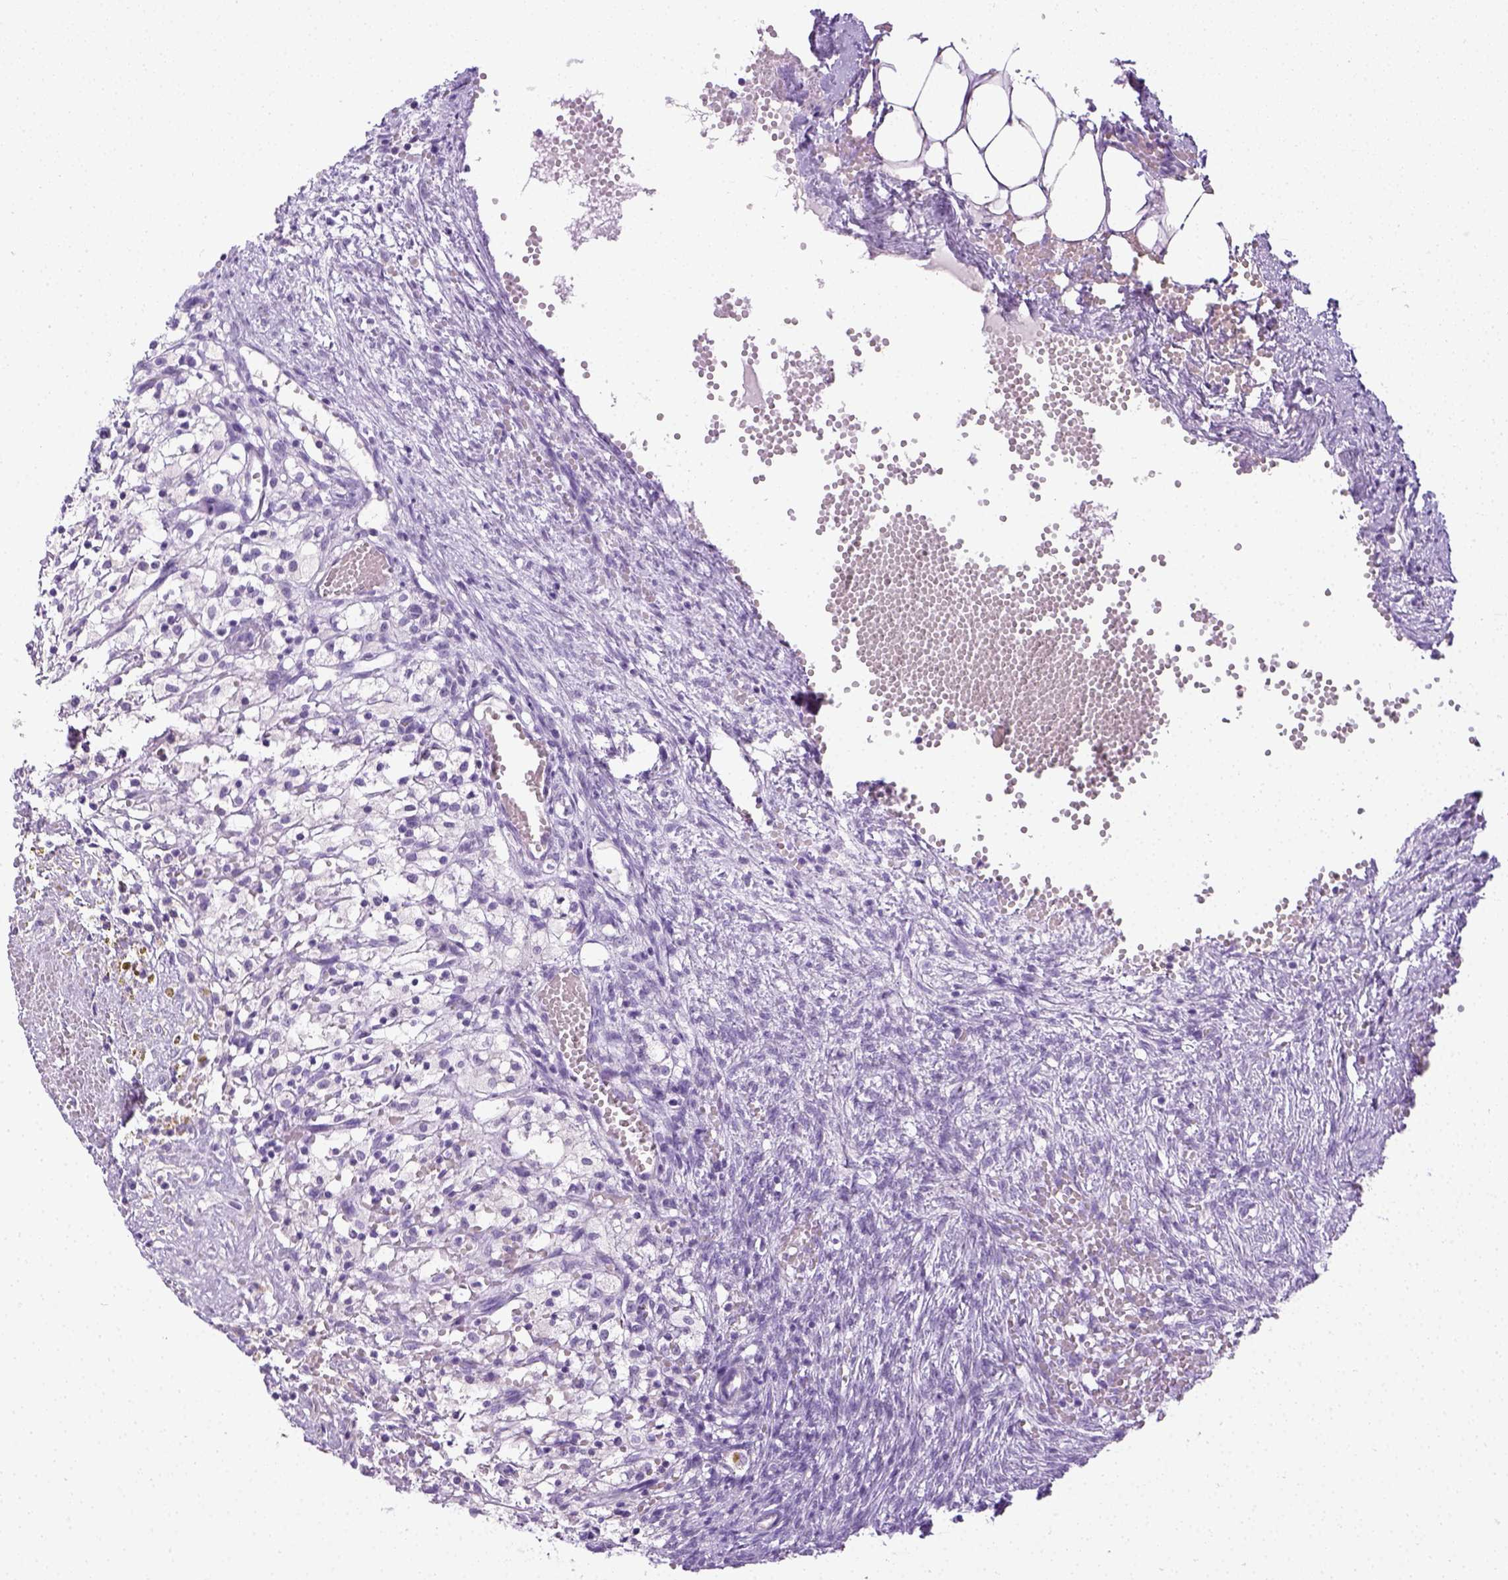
{"staining": {"intensity": "negative", "quantity": "none", "location": "none"}, "tissue": "ovary", "cell_type": "Follicle cells", "image_type": "normal", "snomed": [{"axis": "morphology", "description": "Normal tissue, NOS"}, {"axis": "topography", "description": "Ovary"}], "caption": "Immunohistochemistry of normal ovary shows no staining in follicle cells.", "gene": "LGSN", "patient": {"sex": "female", "age": 46}}